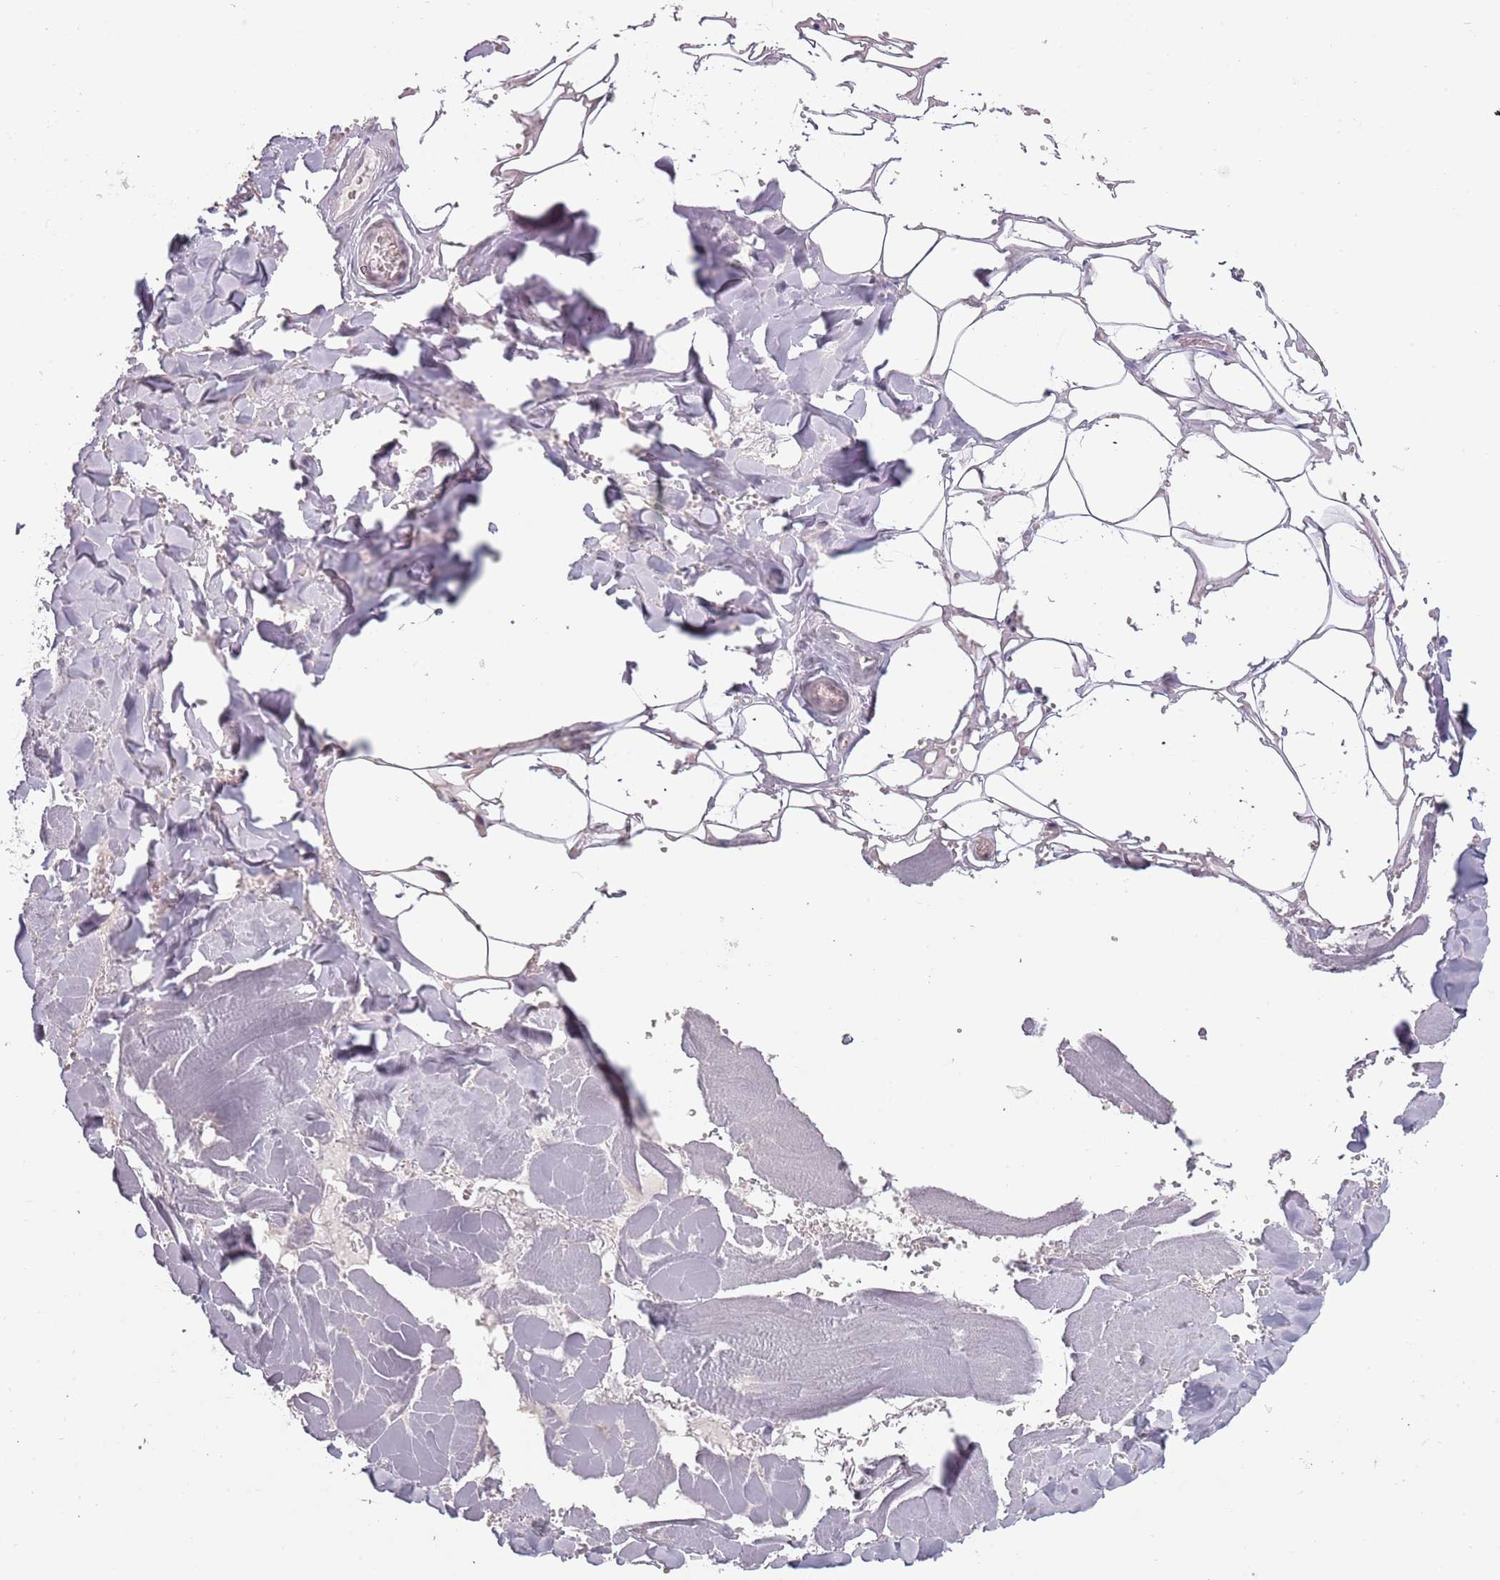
{"staining": {"intensity": "negative", "quantity": "none", "location": "none"}, "tissue": "adipose tissue", "cell_type": "Adipocytes", "image_type": "normal", "snomed": [{"axis": "morphology", "description": "Normal tissue, NOS"}, {"axis": "topography", "description": "Salivary gland"}, {"axis": "topography", "description": "Peripheral nerve tissue"}], "caption": "The photomicrograph shows no significant expression in adipocytes of adipose tissue.", "gene": "REXO4", "patient": {"sex": "male", "age": 38}}